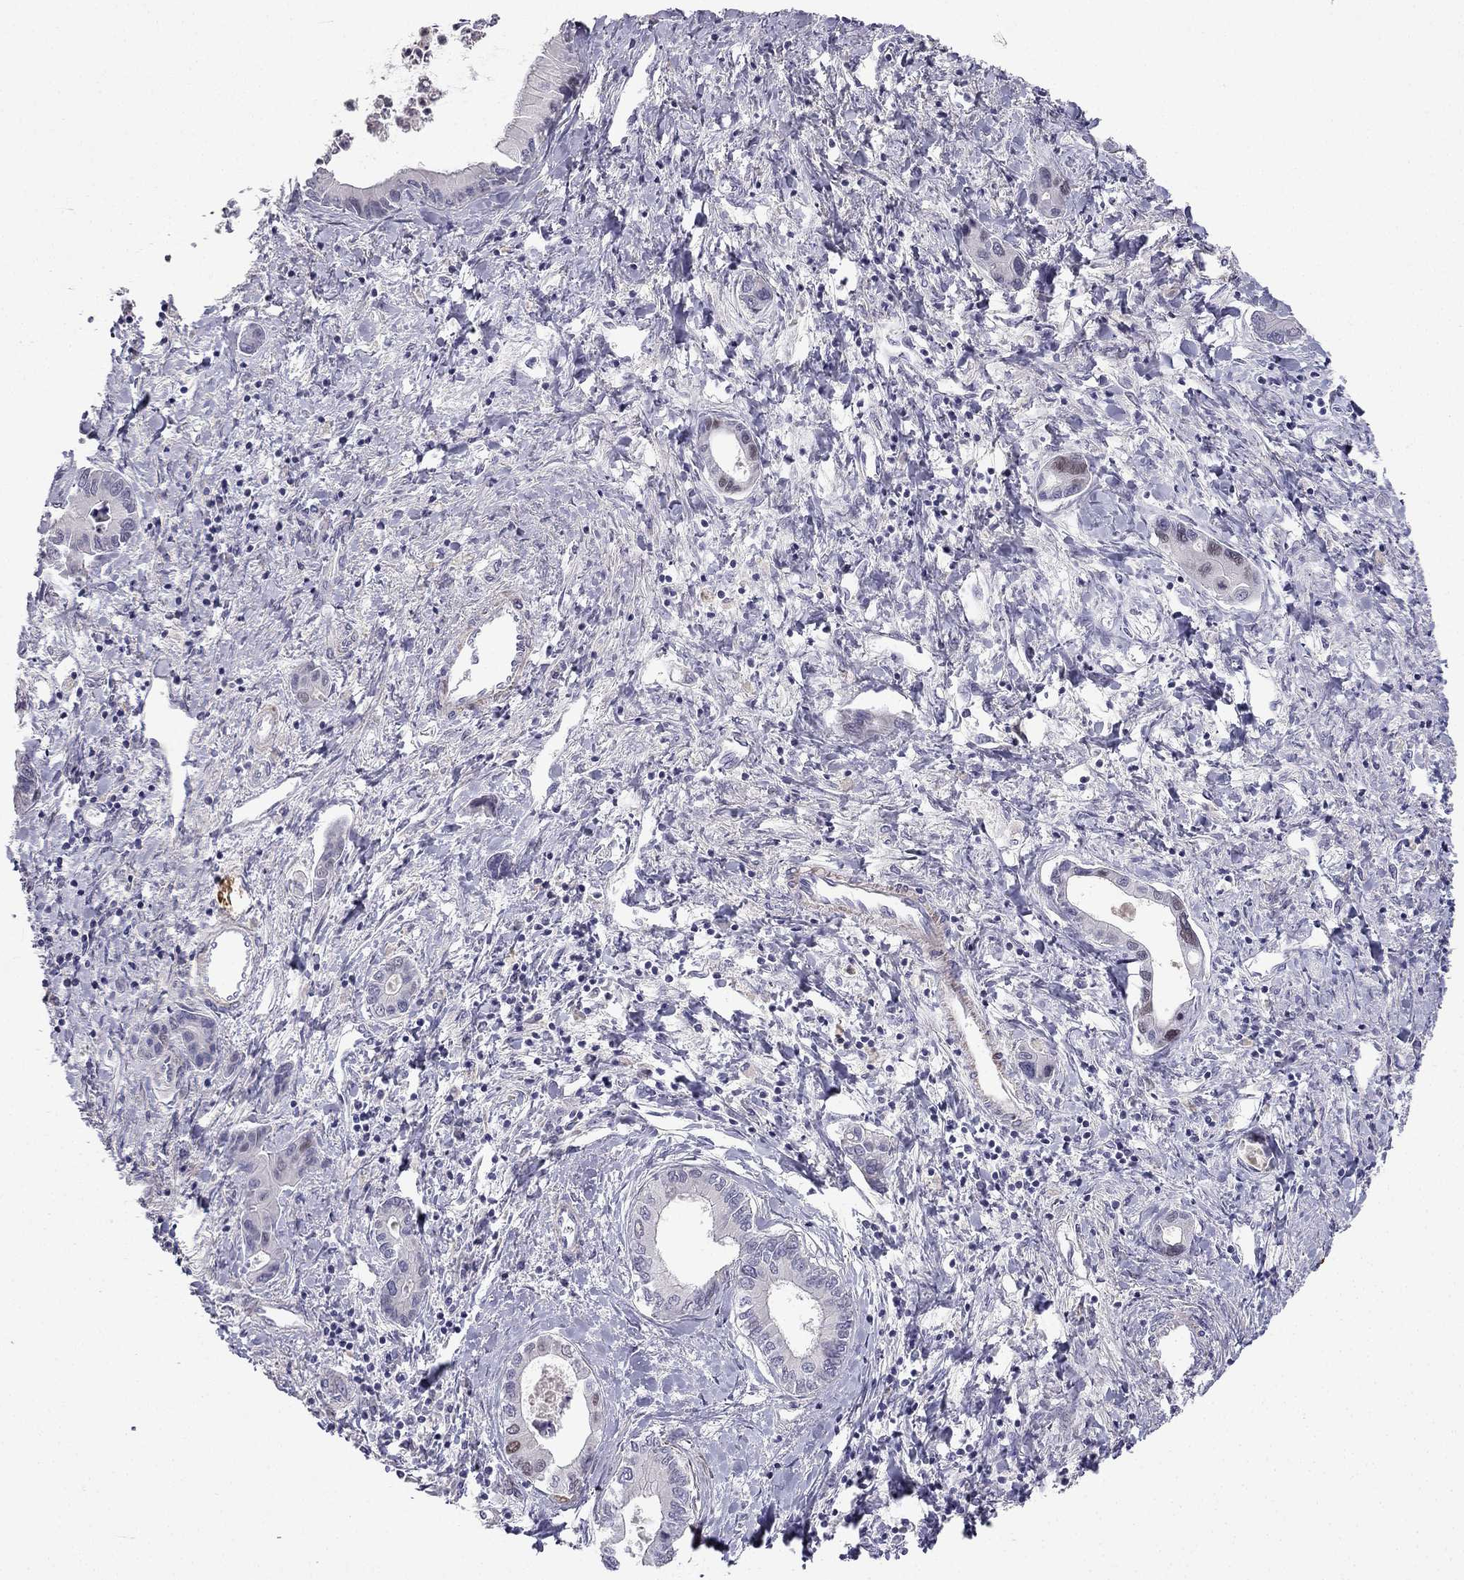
{"staining": {"intensity": "negative", "quantity": "none", "location": "none"}, "tissue": "liver cancer", "cell_type": "Tumor cells", "image_type": "cancer", "snomed": [{"axis": "morphology", "description": "Cholangiocarcinoma"}, {"axis": "topography", "description": "Liver"}], "caption": "This micrograph is of liver cancer stained with immunohistochemistry (IHC) to label a protein in brown with the nuclei are counter-stained blue. There is no expression in tumor cells.", "gene": "C16orf89", "patient": {"sex": "male", "age": 66}}